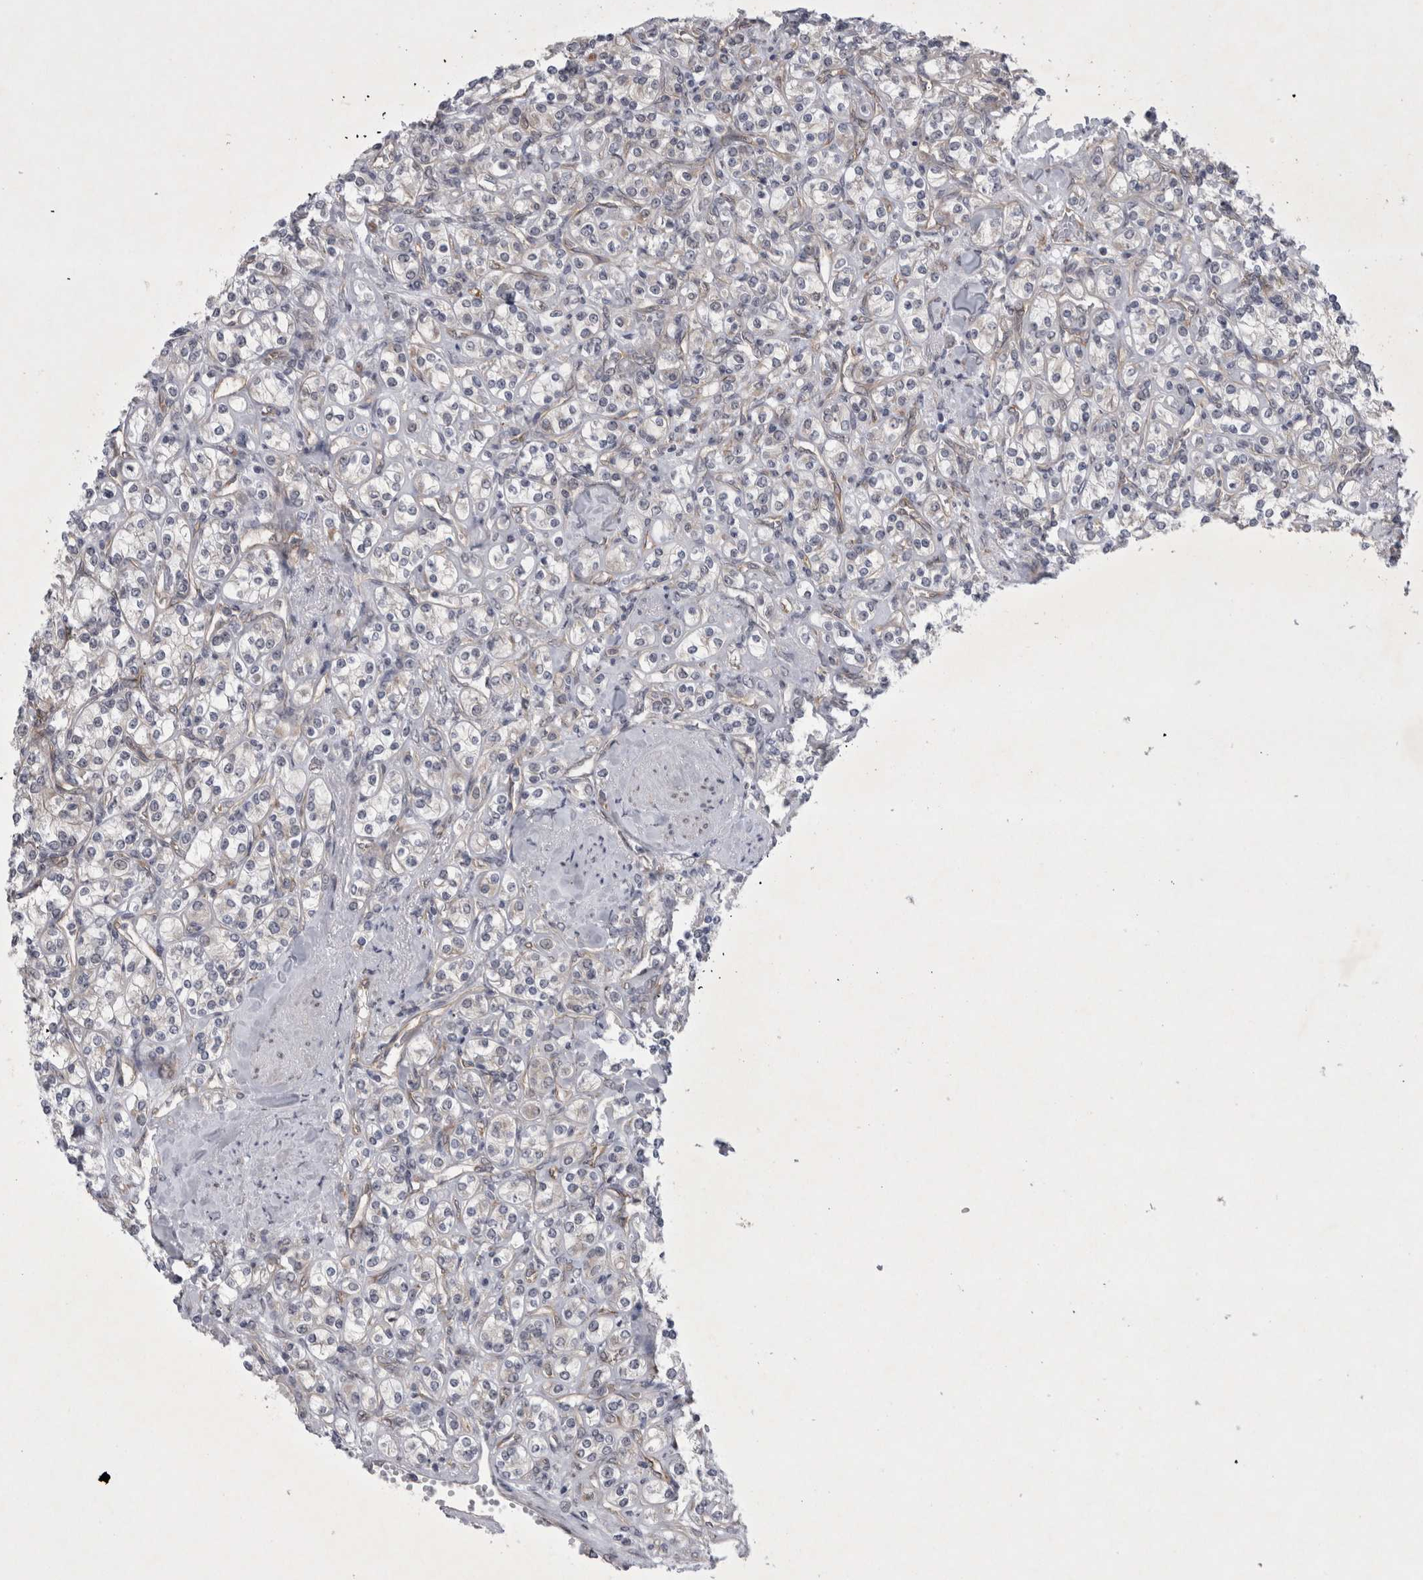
{"staining": {"intensity": "negative", "quantity": "none", "location": "none"}, "tissue": "renal cancer", "cell_type": "Tumor cells", "image_type": "cancer", "snomed": [{"axis": "morphology", "description": "Adenocarcinoma, NOS"}, {"axis": "topography", "description": "Kidney"}], "caption": "This is an immunohistochemistry photomicrograph of renal cancer (adenocarcinoma). There is no expression in tumor cells.", "gene": "PARP11", "patient": {"sex": "male", "age": 77}}